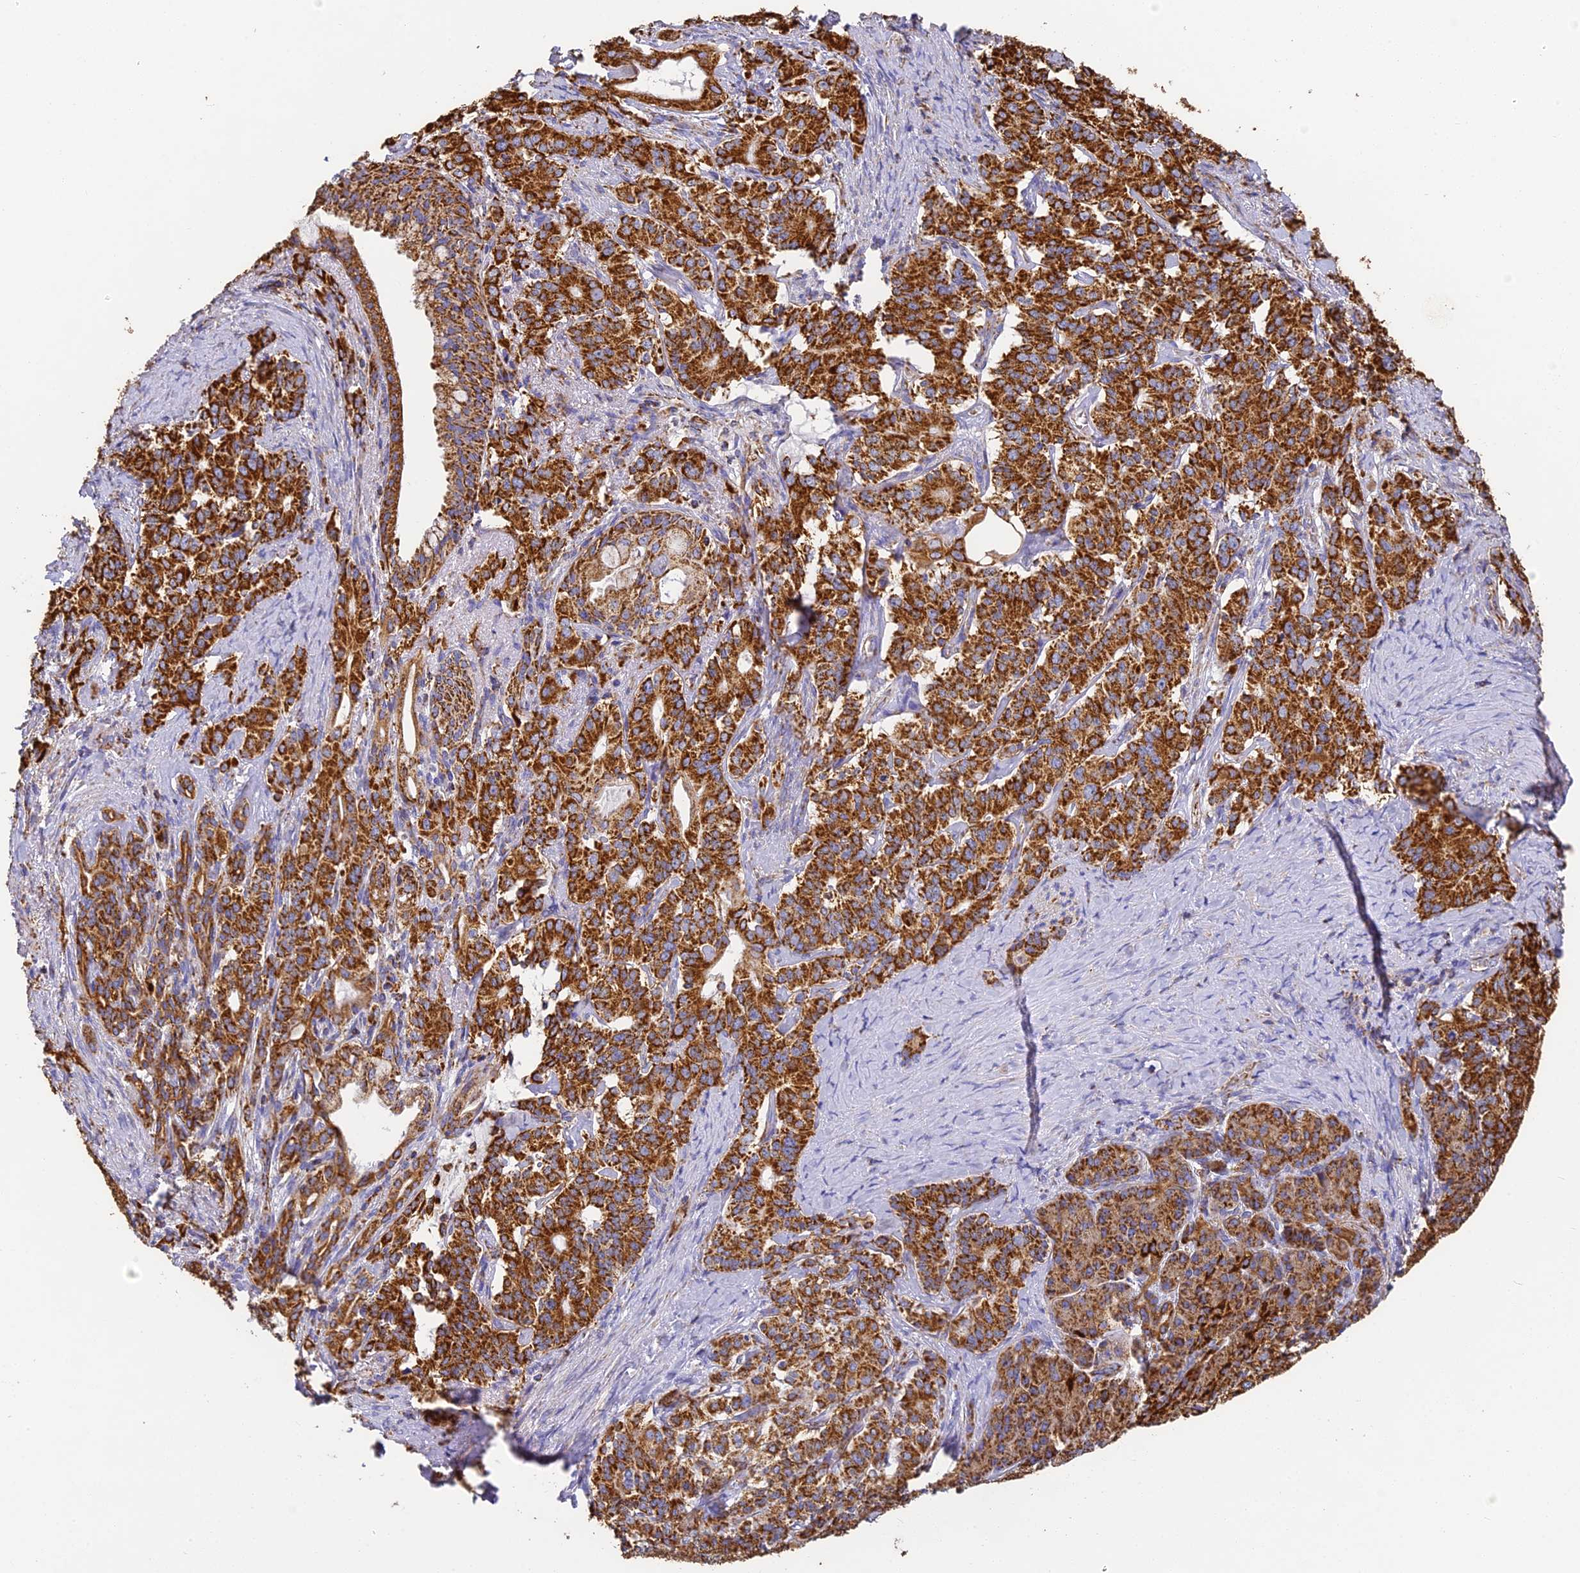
{"staining": {"intensity": "strong", "quantity": ">75%", "location": "cytoplasmic/membranous"}, "tissue": "pancreatic cancer", "cell_type": "Tumor cells", "image_type": "cancer", "snomed": [{"axis": "morphology", "description": "Adenocarcinoma, NOS"}, {"axis": "topography", "description": "Pancreas"}], "caption": "This histopathology image demonstrates immunohistochemistry (IHC) staining of human pancreatic adenocarcinoma, with high strong cytoplasmic/membranous expression in about >75% of tumor cells.", "gene": "COX6C", "patient": {"sex": "female", "age": 74}}